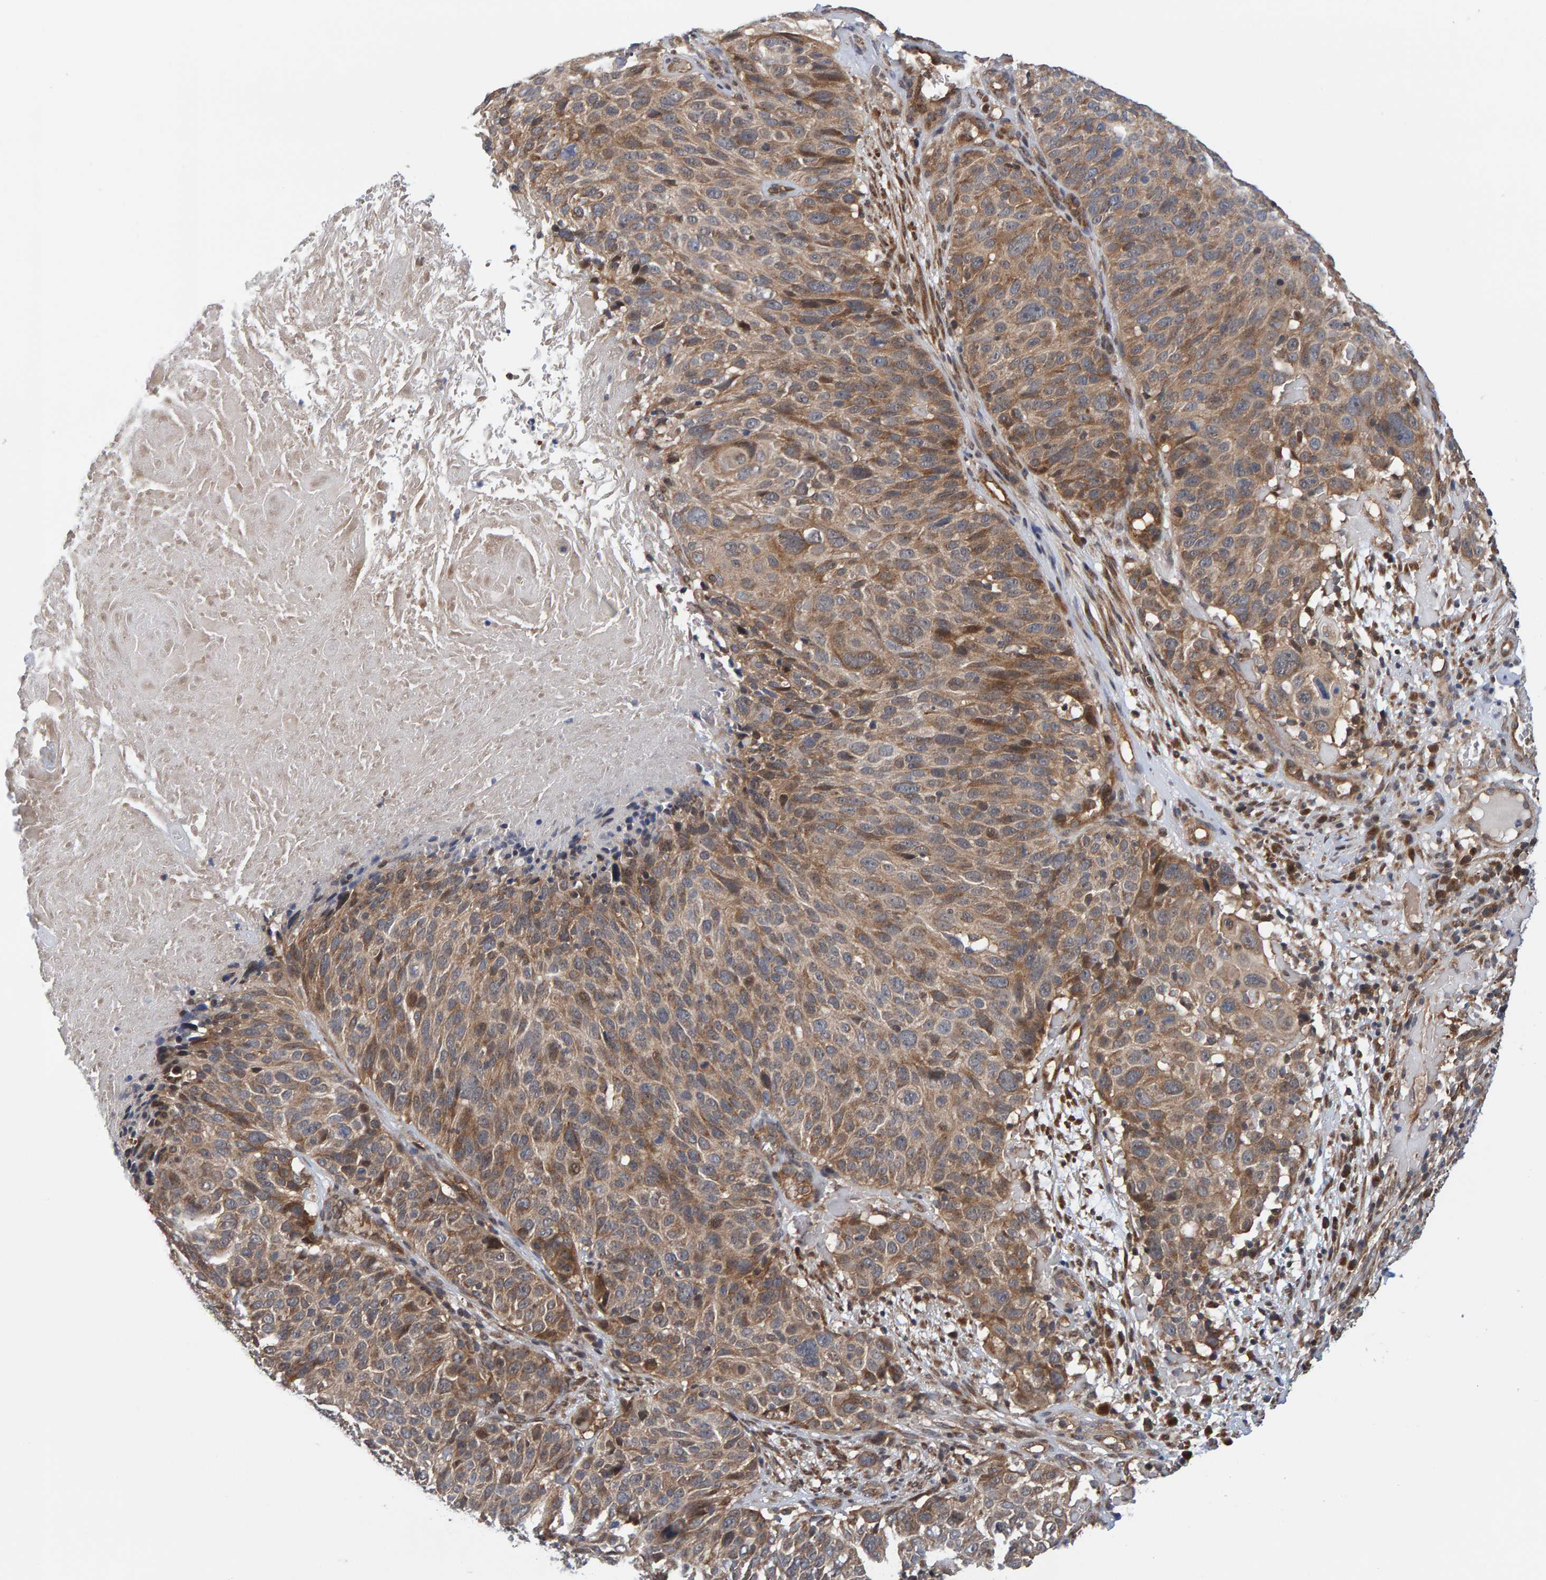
{"staining": {"intensity": "moderate", "quantity": ">75%", "location": "cytoplasmic/membranous"}, "tissue": "cervical cancer", "cell_type": "Tumor cells", "image_type": "cancer", "snomed": [{"axis": "morphology", "description": "Squamous cell carcinoma, NOS"}, {"axis": "topography", "description": "Cervix"}], "caption": "IHC image of cervical cancer stained for a protein (brown), which reveals medium levels of moderate cytoplasmic/membranous positivity in about >75% of tumor cells.", "gene": "SCRN2", "patient": {"sex": "female", "age": 74}}